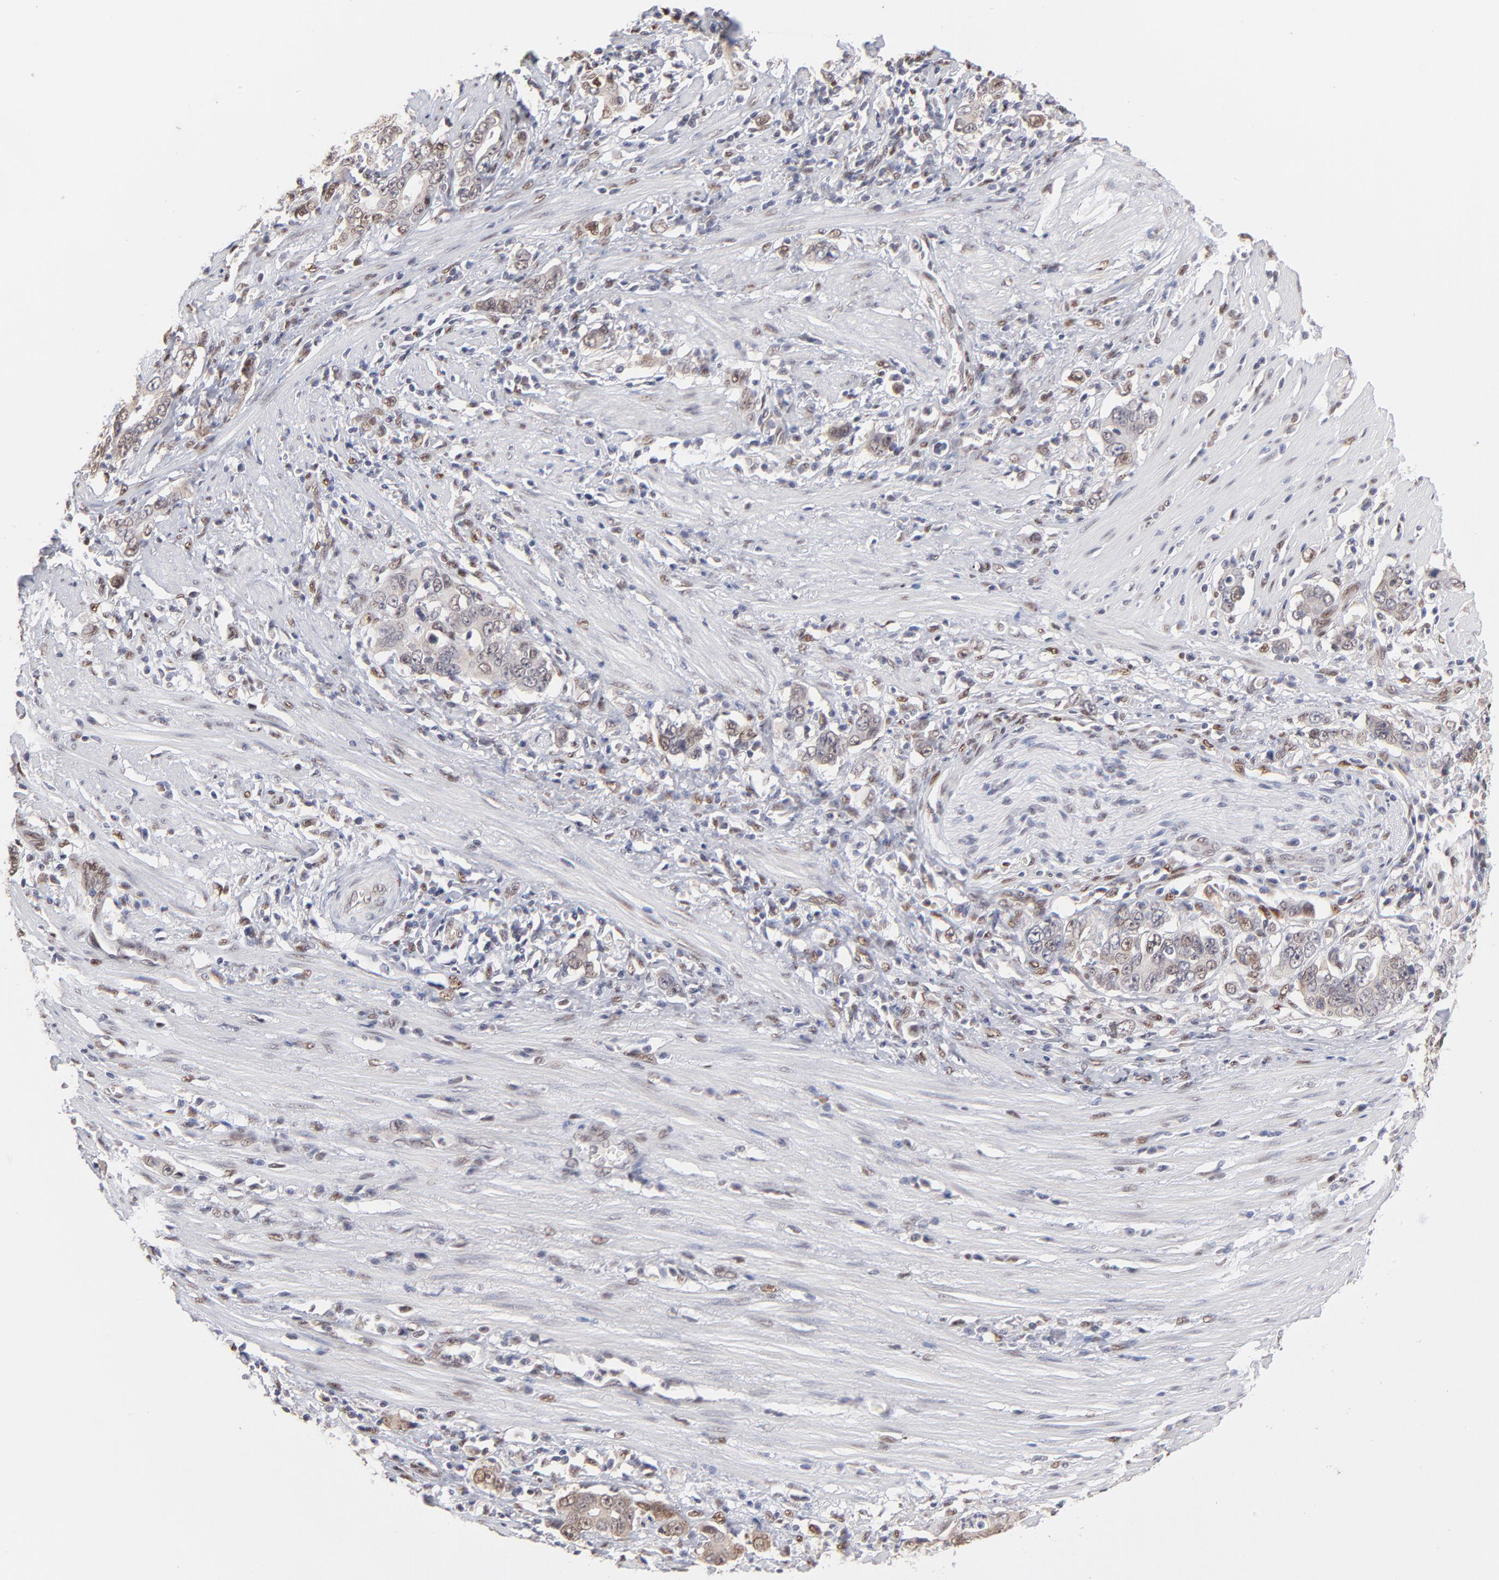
{"staining": {"intensity": "weak", "quantity": "<25%", "location": "nuclear"}, "tissue": "stomach cancer", "cell_type": "Tumor cells", "image_type": "cancer", "snomed": [{"axis": "morphology", "description": "Adenocarcinoma, NOS"}, {"axis": "topography", "description": "Stomach, lower"}], "caption": "Human stomach cancer (adenocarcinoma) stained for a protein using immunohistochemistry (IHC) reveals no positivity in tumor cells.", "gene": "STAT3", "patient": {"sex": "female", "age": 72}}